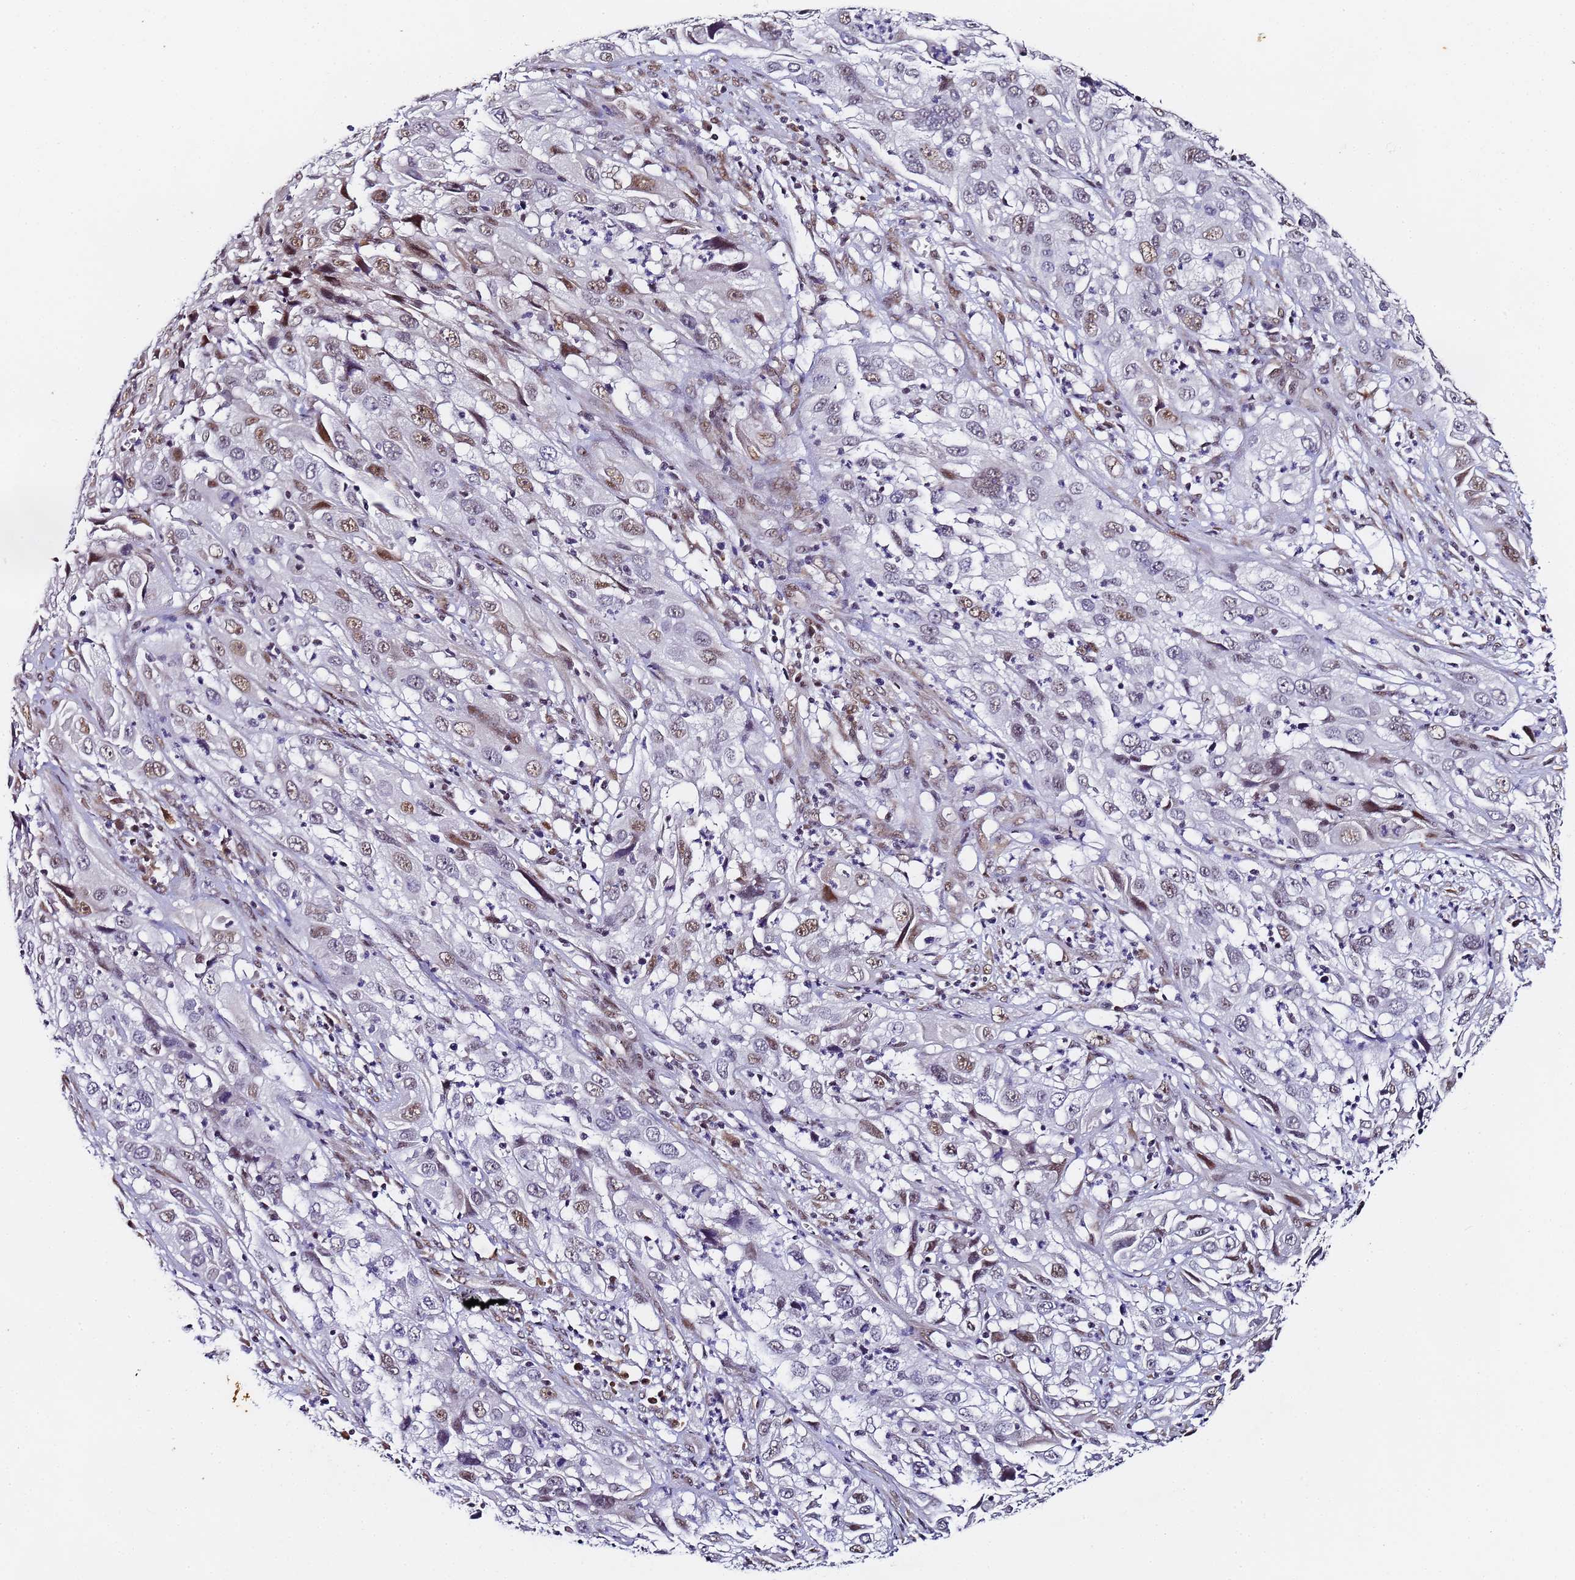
{"staining": {"intensity": "moderate", "quantity": "25%-75%", "location": "nuclear"}, "tissue": "cervical cancer", "cell_type": "Tumor cells", "image_type": "cancer", "snomed": [{"axis": "morphology", "description": "Squamous cell carcinoma, NOS"}, {"axis": "topography", "description": "Cervix"}], "caption": "This is an image of immunohistochemistry (IHC) staining of squamous cell carcinoma (cervical), which shows moderate positivity in the nuclear of tumor cells.", "gene": "FNBP4", "patient": {"sex": "female", "age": 32}}